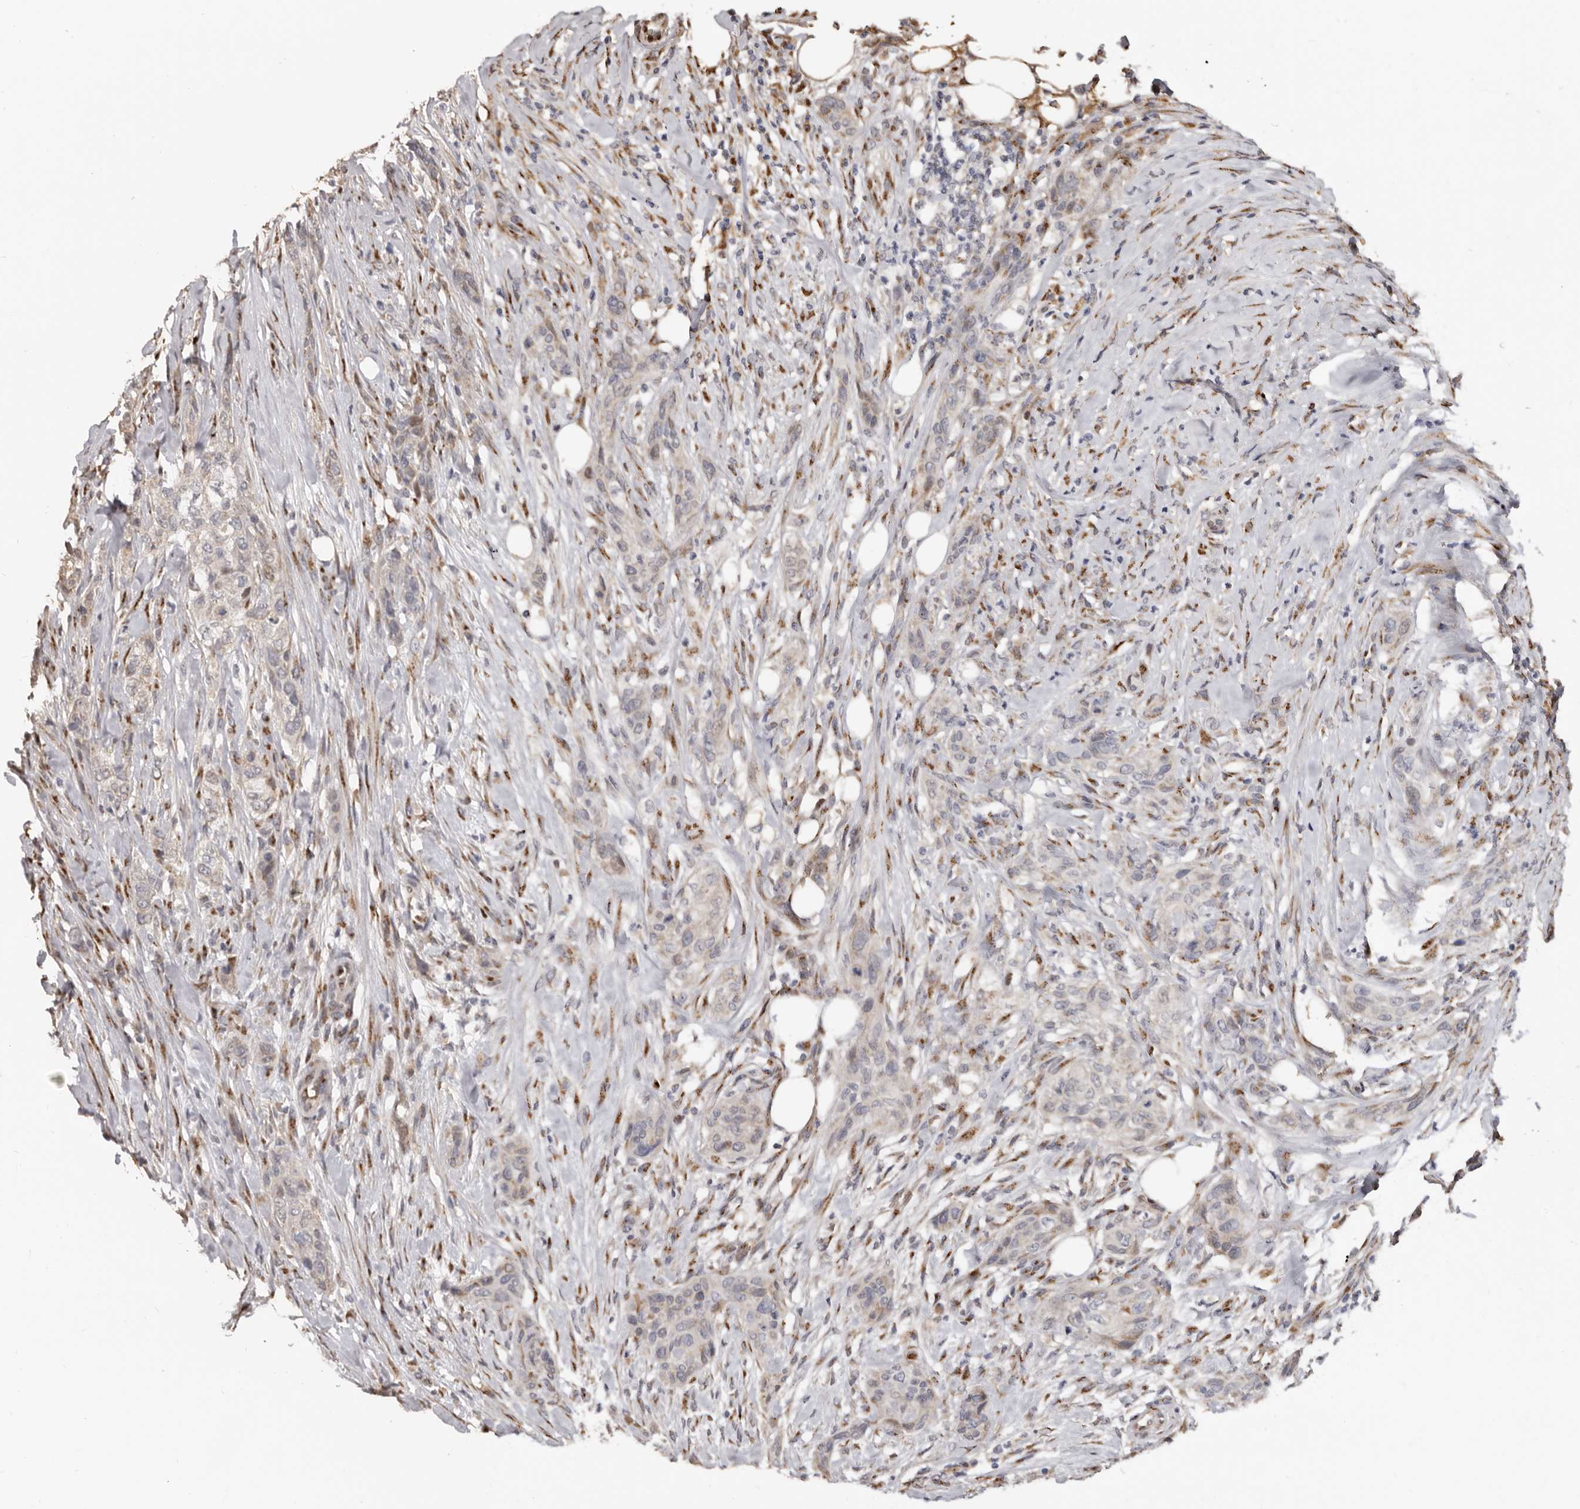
{"staining": {"intensity": "negative", "quantity": "none", "location": "none"}, "tissue": "urothelial cancer", "cell_type": "Tumor cells", "image_type": "cancer", "snomed": [{"axis": "morphology", "description": "Urothelial carcinoma, High grade"}, {"axis": "topography", "description": "Urinary bladder"}], "caption": "The histopathology image reveals no staining of tumor cells in urothelial carcinoma (high-grade).", "gene": "ENTREP1", "patient": {"sex": "male", "age": 35}}